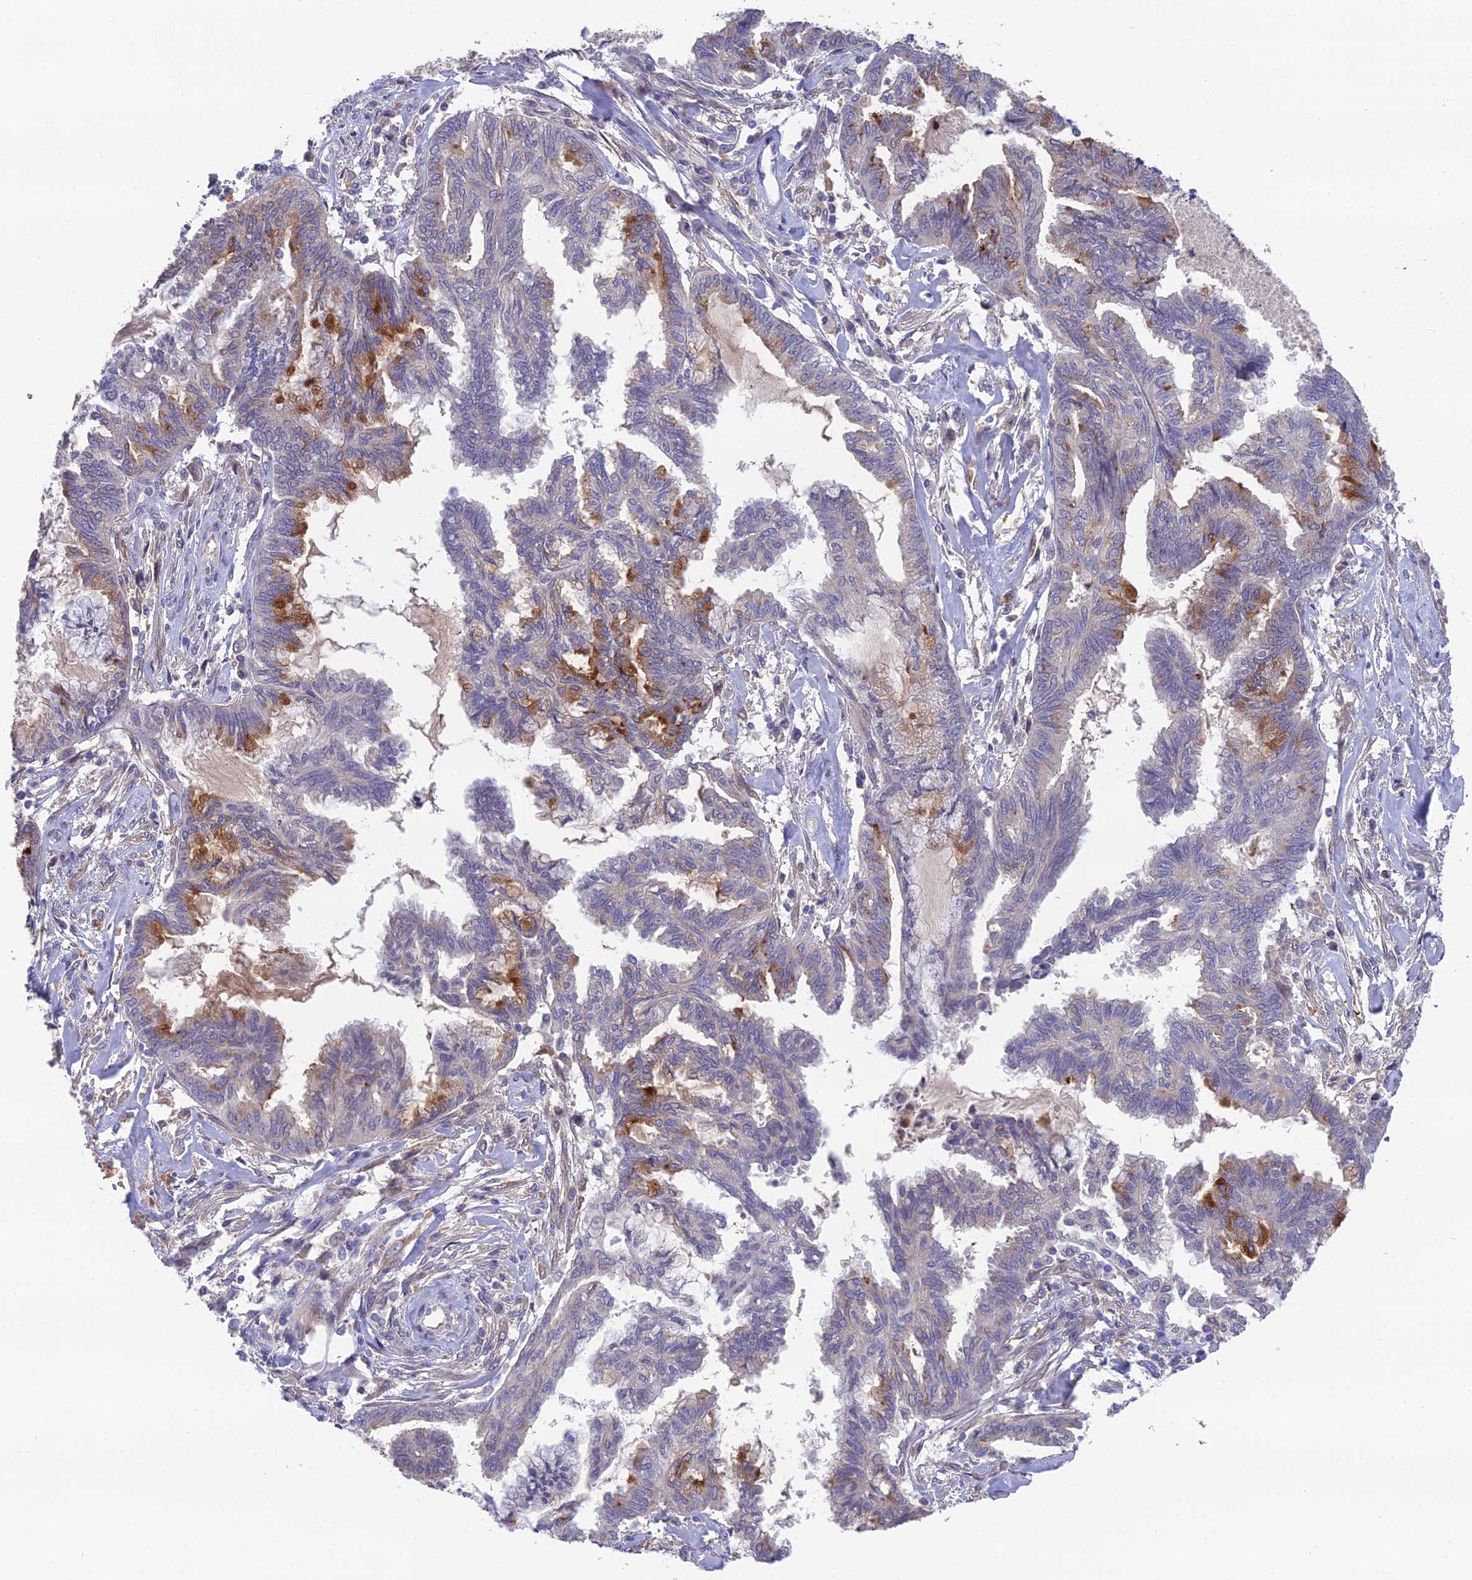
{"staining": {"intensity": "moderate", "quantity": "<25%", "location": "cytoplasmic/membranous"}, "tissue": "endometrial cancer", "cell_type": "Tumor cells", "image_type": "cancer", "snomed": [{"axis": "morphology", "description": "Adenocarcinoma, NOS"}, {"axis": "topography", "description": "Endometrium"}], "caption": "DAB (3,3'-diaminobenzidine) immunohistochemical staining of endometrial adenocarcinoma demonstrates moderate cytoplasmic/membranous protein expression in approximately <25% of tumor cells. (Brightfield microscopy of DAB IHC at high magnification).", "gene": "PUS10", "patient": {"sex": "female", "age": 86}}